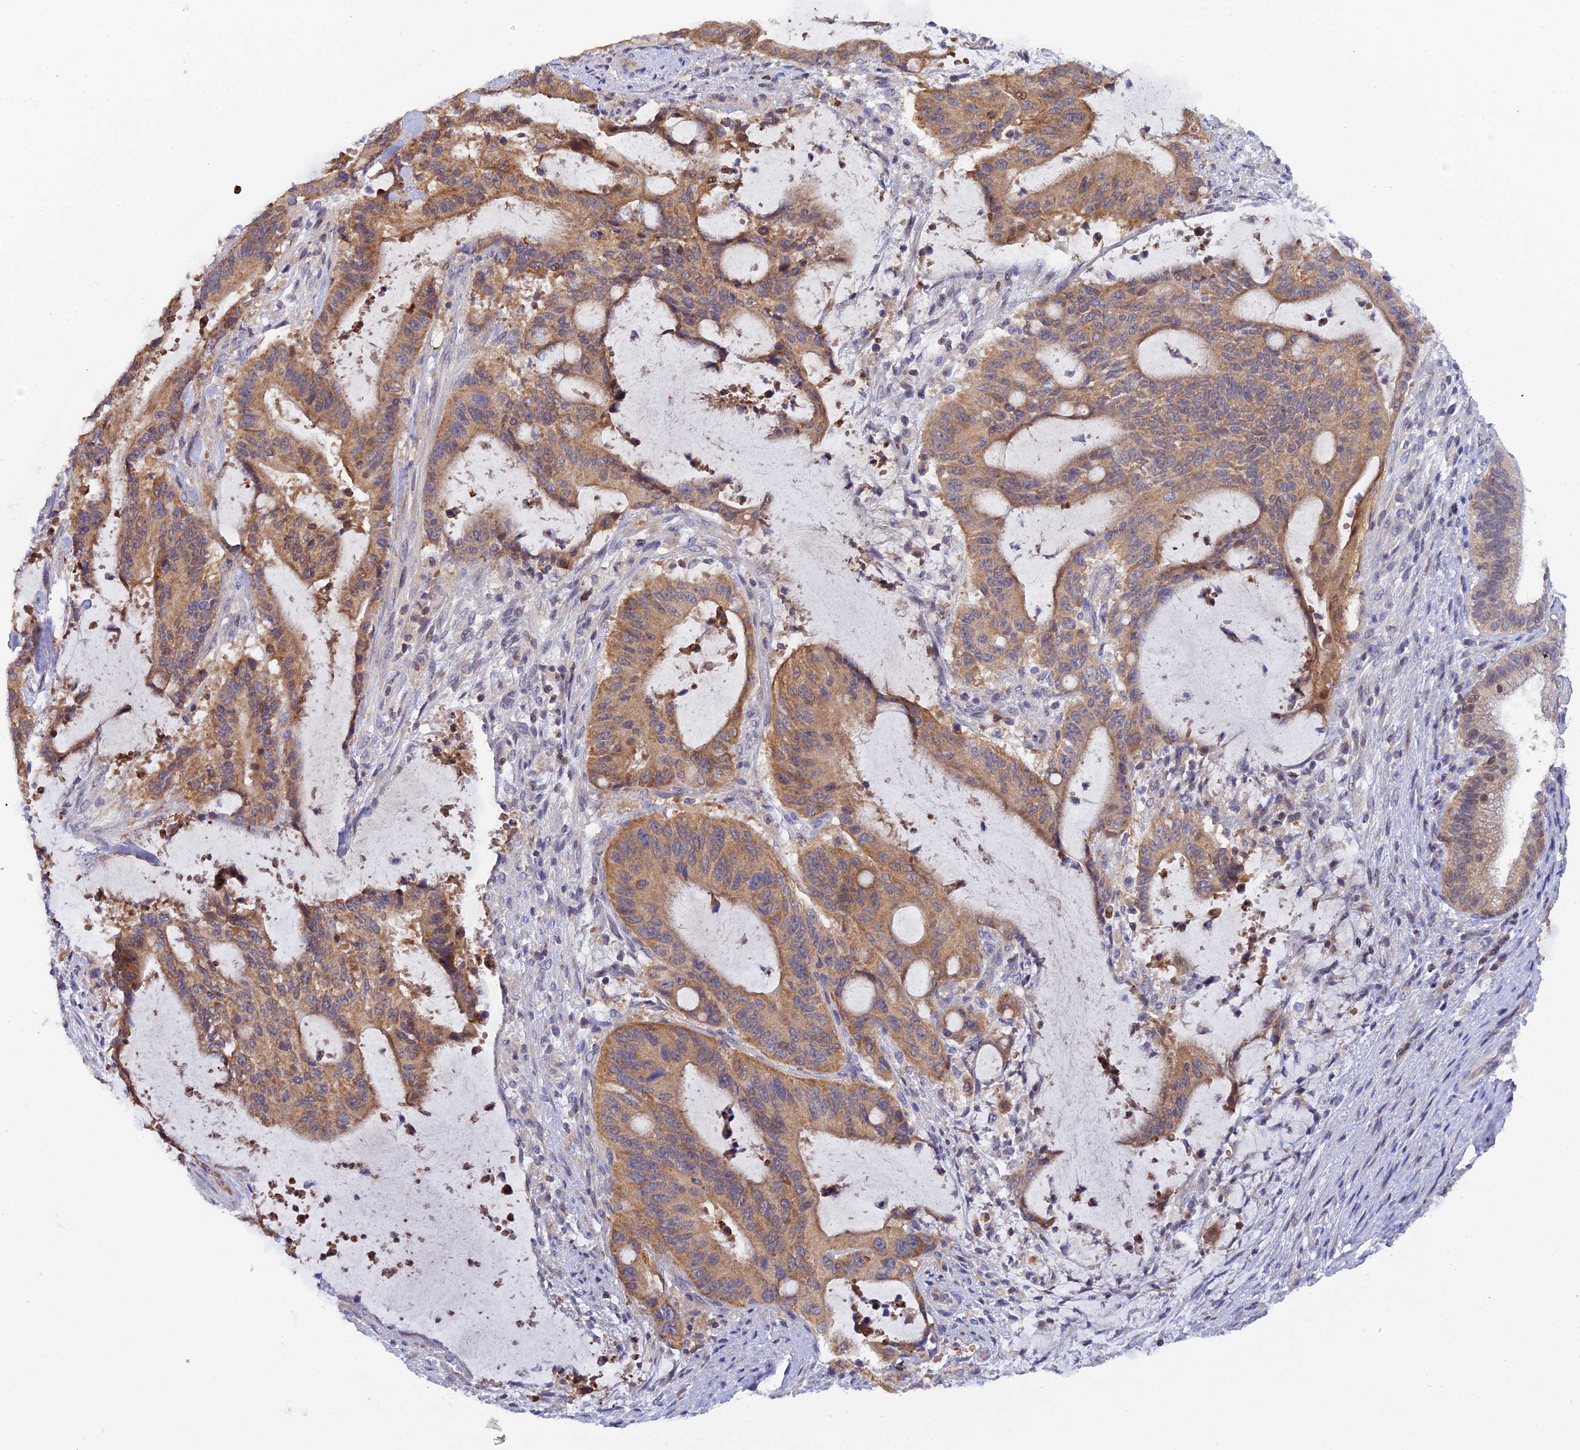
{"staining": {"intensity": "moderate", "quantity": ">75%", "location": "cytoplasmic/membranous"}, "tissue": "liver cancer", "cell_type": "Tumor cells", "image_type": "cancer", "snomed": [{"axis": "morphology", "description": "Normal tissue, NOS"}, {"axis": "morphology", "description": "Cholangiocarcinoma"}, {"axis": "topography", "description": "Liver"}, {"axis": "topography", "description": "Peripheral nerve tissue"}], "caption": "A high-resolution photomicrograph shows immunohistochemistry staining of liver cancer (cholangiocarcinoma), which exhibits moderate cytoplasmic/membranous staining in approximately >75% of tumor cells. The protein of interest is stained brown, and the nuclei are stained in blue (DAB (3,3'-diaminobenzidine) IHC with brightfield microscopy, high magnification).", "gene": "ELOA2", "patient": {"sex": "female", "age": 73}}